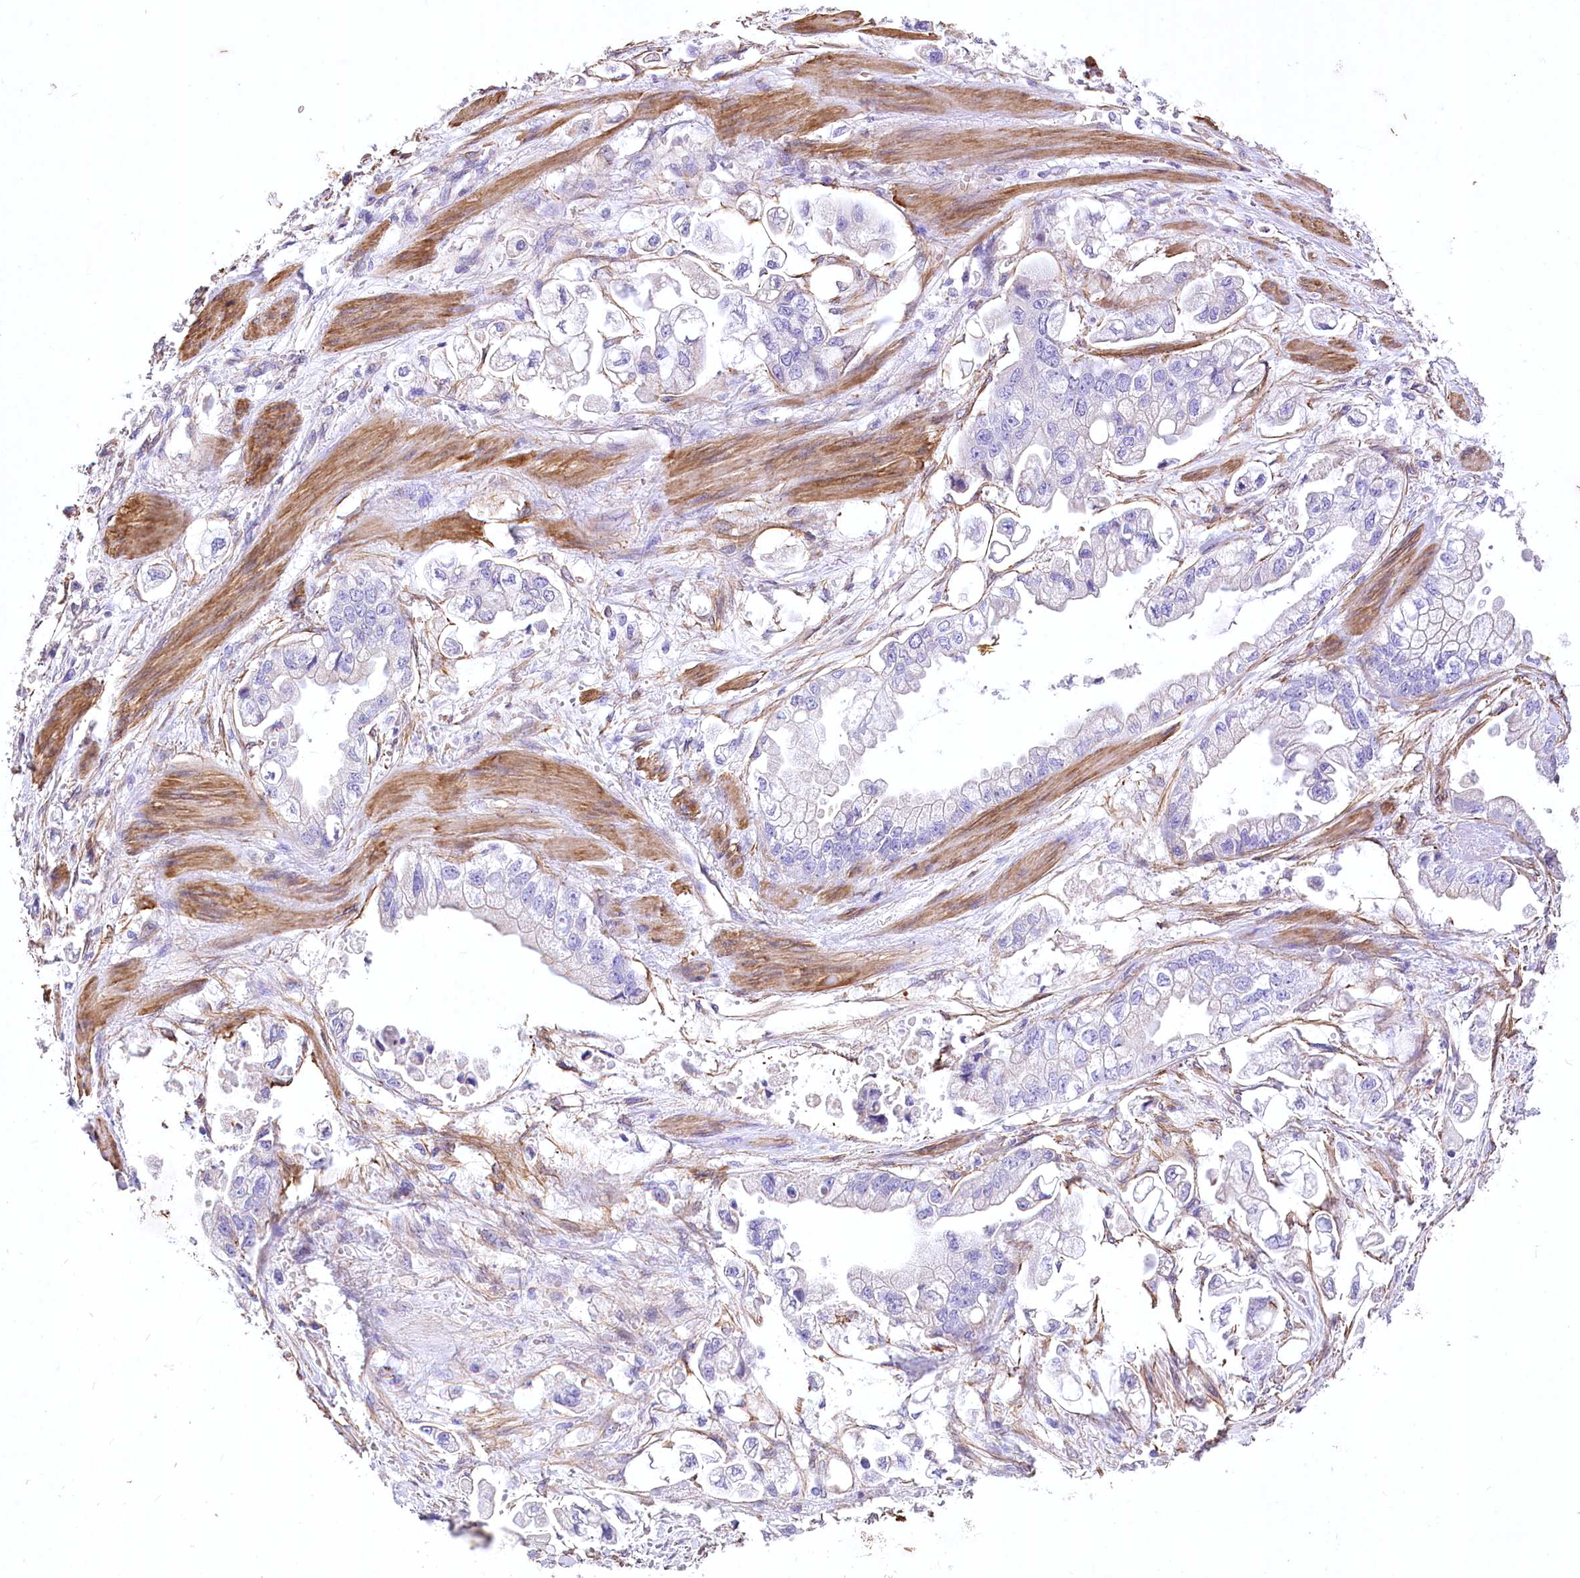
{"staining": {"intensity": "negative", "quantity": "none", "location": "none"}, "tissue": "stomach cancer", "cell_type": "Tumor cells", "image_type": "cancer", "snomed": [{"axis": "morphology", "description": "Adenocarcinoma, NOS"}, {"axis": "topography", "description": "Stomach"}], "caption": "Human adenocarcinoma (stomach) stained for a protein using immunohistochemistry (IHC) reveals no staining in tumor cells.", "gene": "RDH16", "patient": {"sex": "male", "age": 62}}